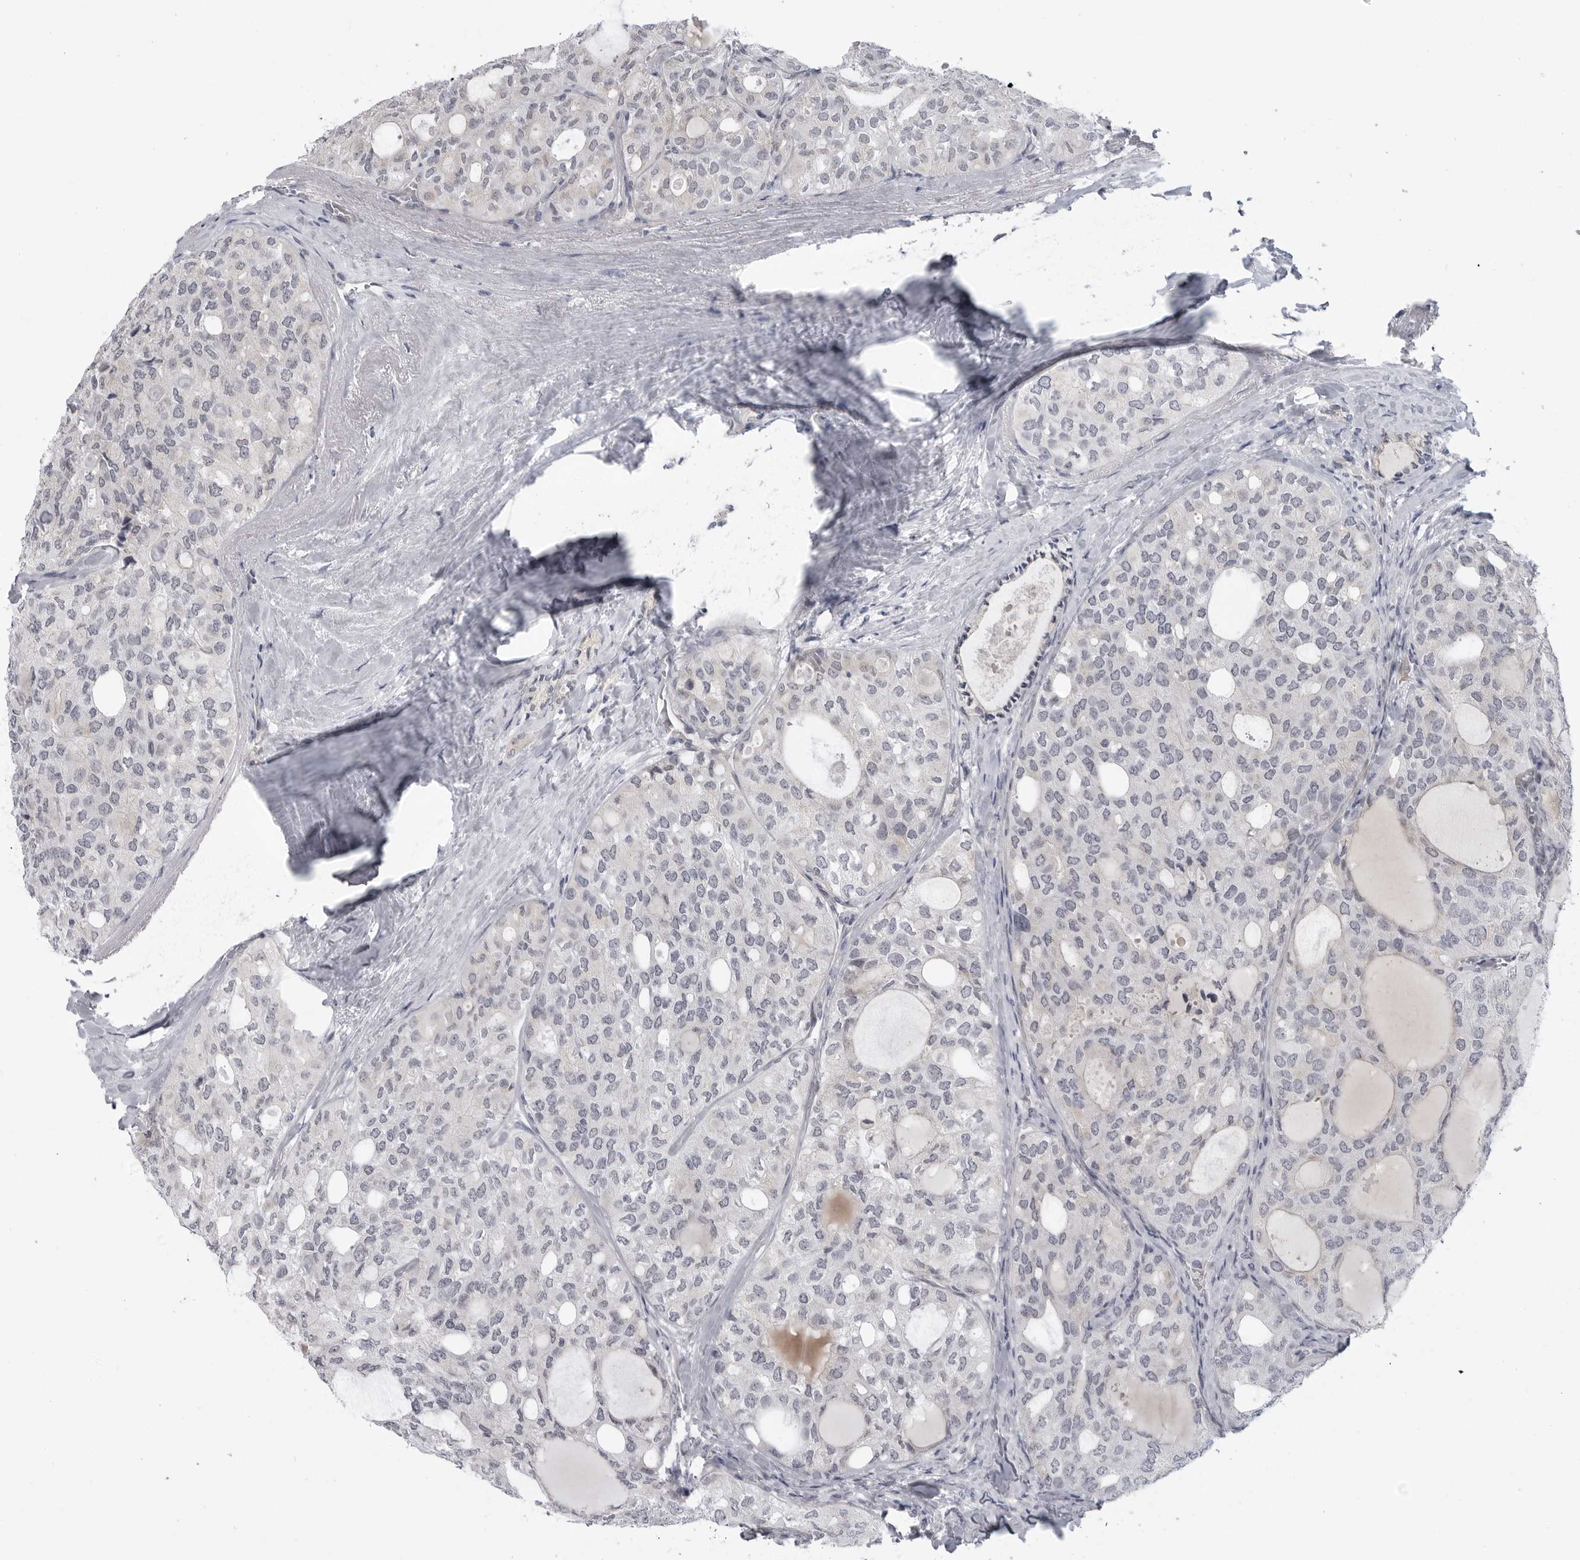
{"staining": {"intensity": "negative", "quantity": "none", "location": "none"}, "tissue": "thyroid cancer", "cell_type": "Tumor cells", "image_type": "cancer", "snomed": [{"axis": "morphology", "description": "Follicular adenoma carcinoma, NOS"}, {"axis": "topography", "description": "Thyroid gland"}], "caption": "DAB (3,3'-diaminobenzidine) immunohistochemical staining of thyroid cancer (follicular adenoma carcinoma) displays no significant expression in tumor cells.", "gene": "LRRC45", "patient": {"sex": "male", "age": 75}}